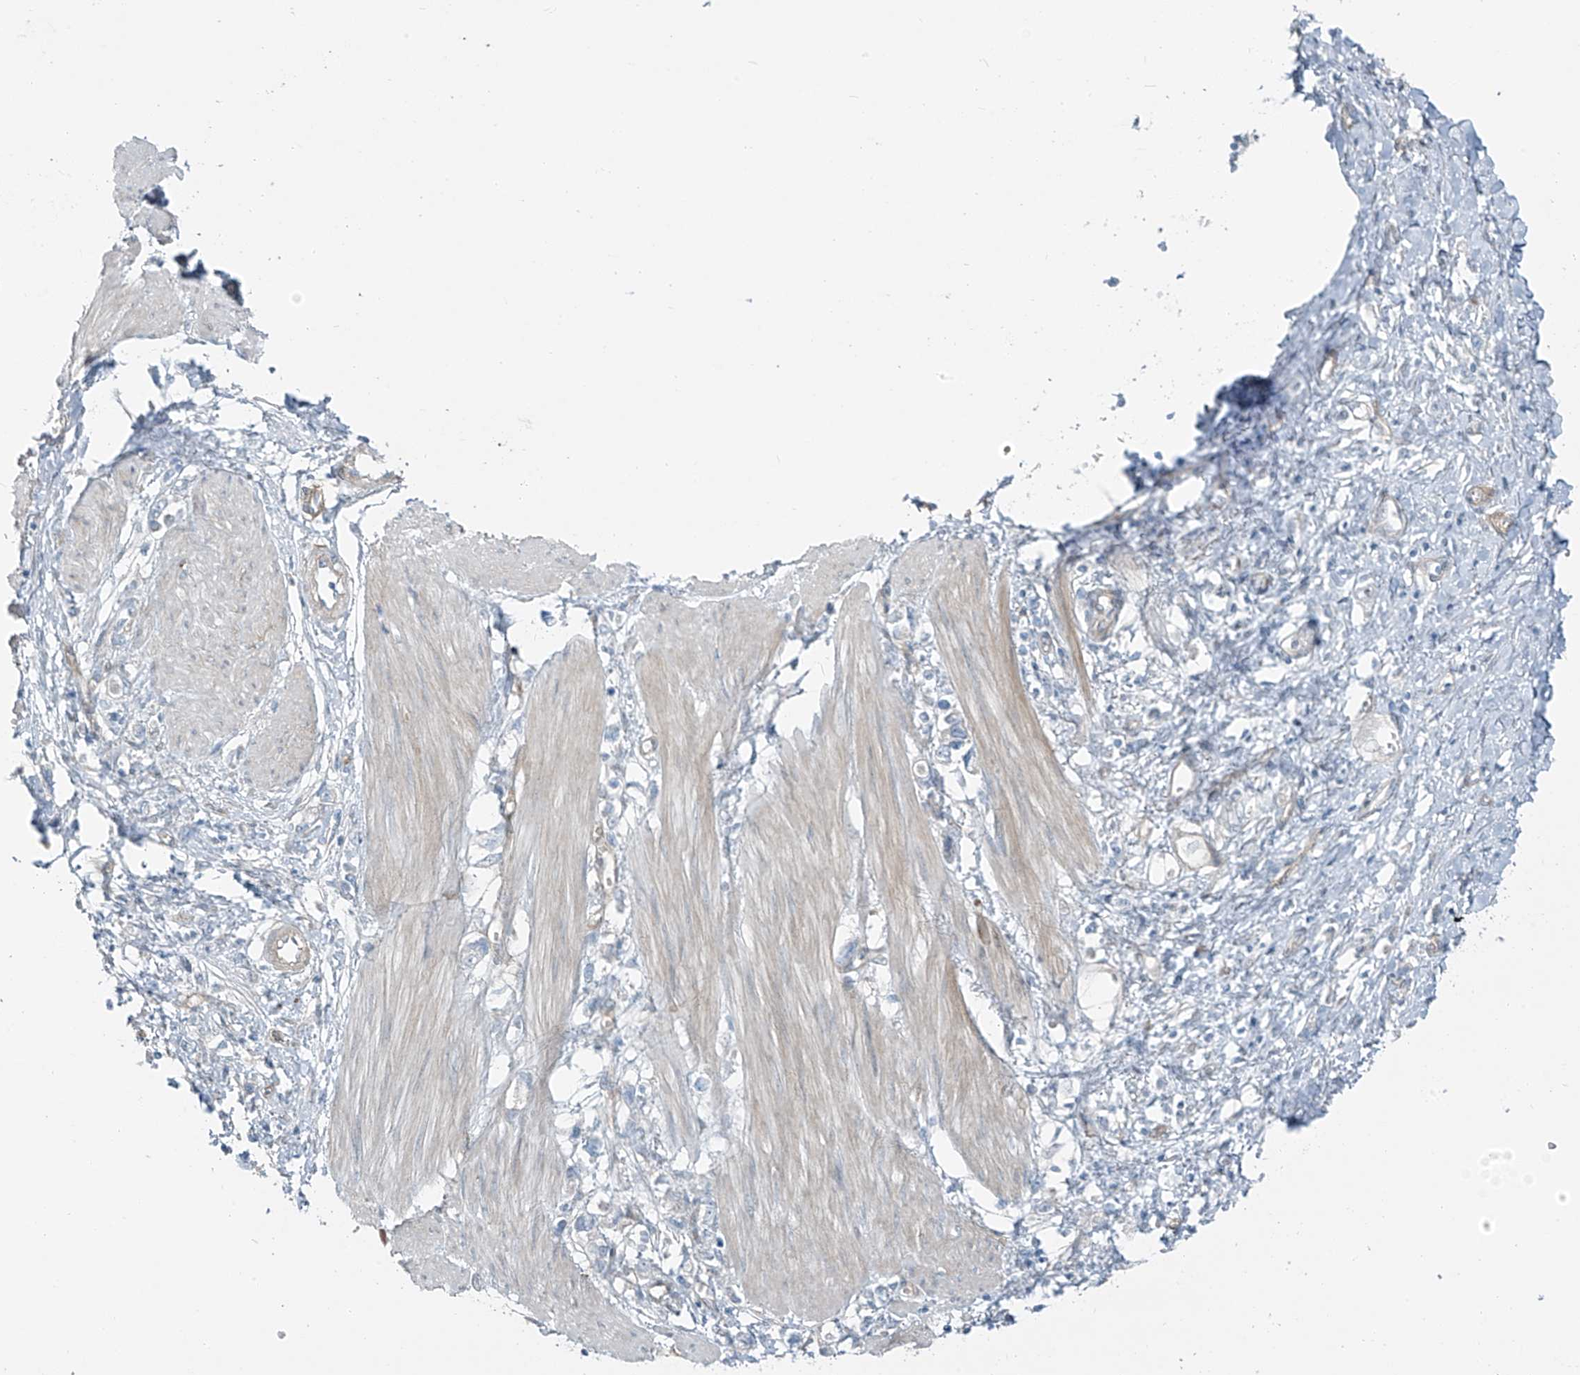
{"staining": {"intensity": "negative", "quantity": "none", "location": "none"}, "tissue": "stomach cancer", "cell_type": "Tumor cells", "image_type": "cancer", "snomed": [{"axis": "morphology", "description": "Adenocarcinoma, NOS"}, {"axis": "topography", "description": "Stomach"}], "caption": "Immunohistochemical staining of human stomach adenocarcinoma displays no significant staining in tumor cells.", "gene": "TNS2", "patient": {"sex": "female", "age": 76}}